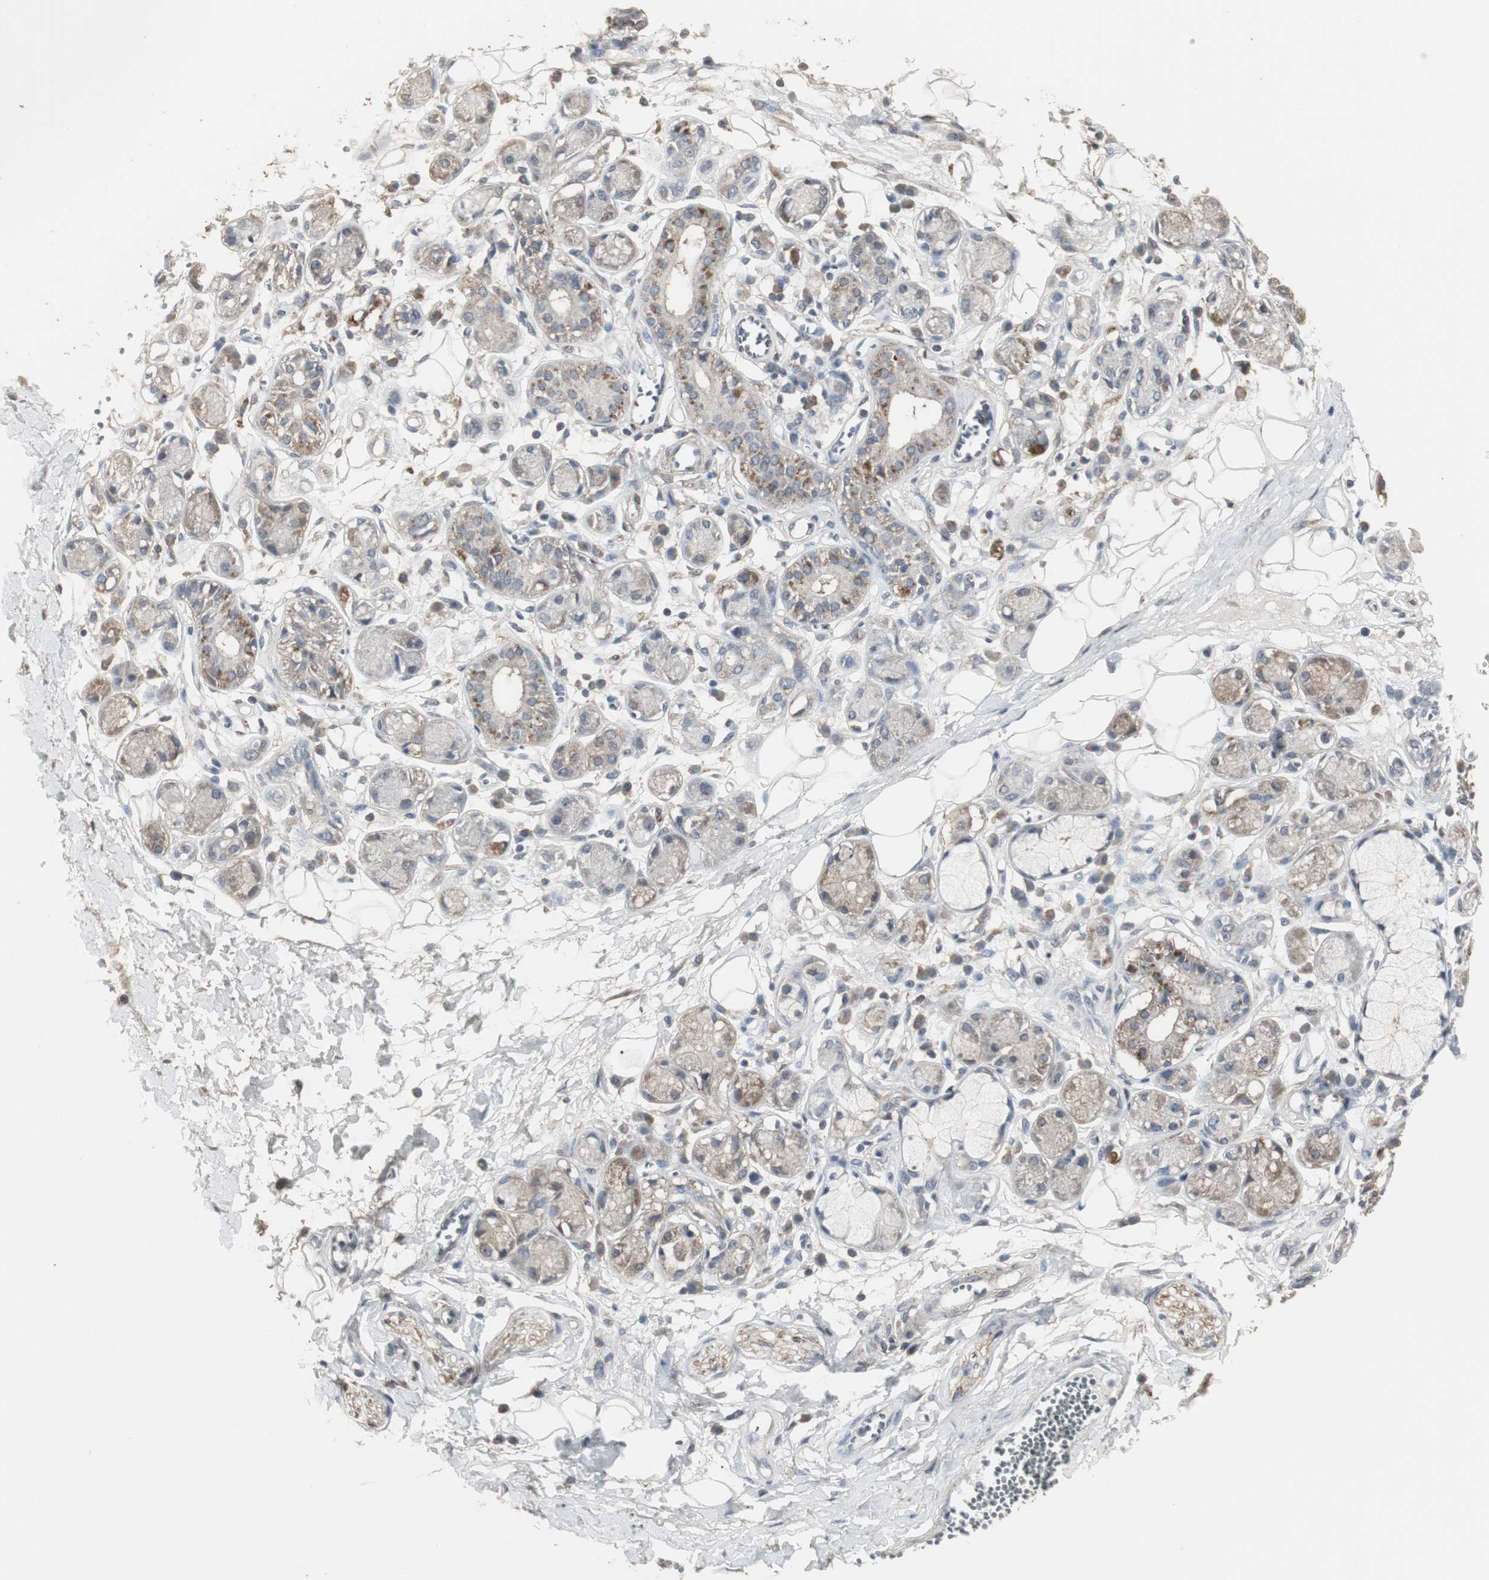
{"staining": {"intensity": "weak", "quantity": ">75%", "location": "cytoplasmic/membranous"}, "tissue": "adipose tissue", "cell_type": "Adipocytes", "image_type": "normal", "snomed": [{"axis": "morphology", "description": "Normal tissue, NOS"}, {"axis": "morphology", "description": "Inflammation, NOS"}, {"axis": "topography", "description": "Salivary gland"}, {"axis": "topography", "description": "Peripheral nerve tissue"}], "caption": "Unremarkable adipose tissue was stained to show a protein in brown. There is low levels of weak cytoplasmic/membranous expression in approximately >75% of adipocytes.", "gene": "HPRT1", "patient": {"sex": "female", "age": 75}}